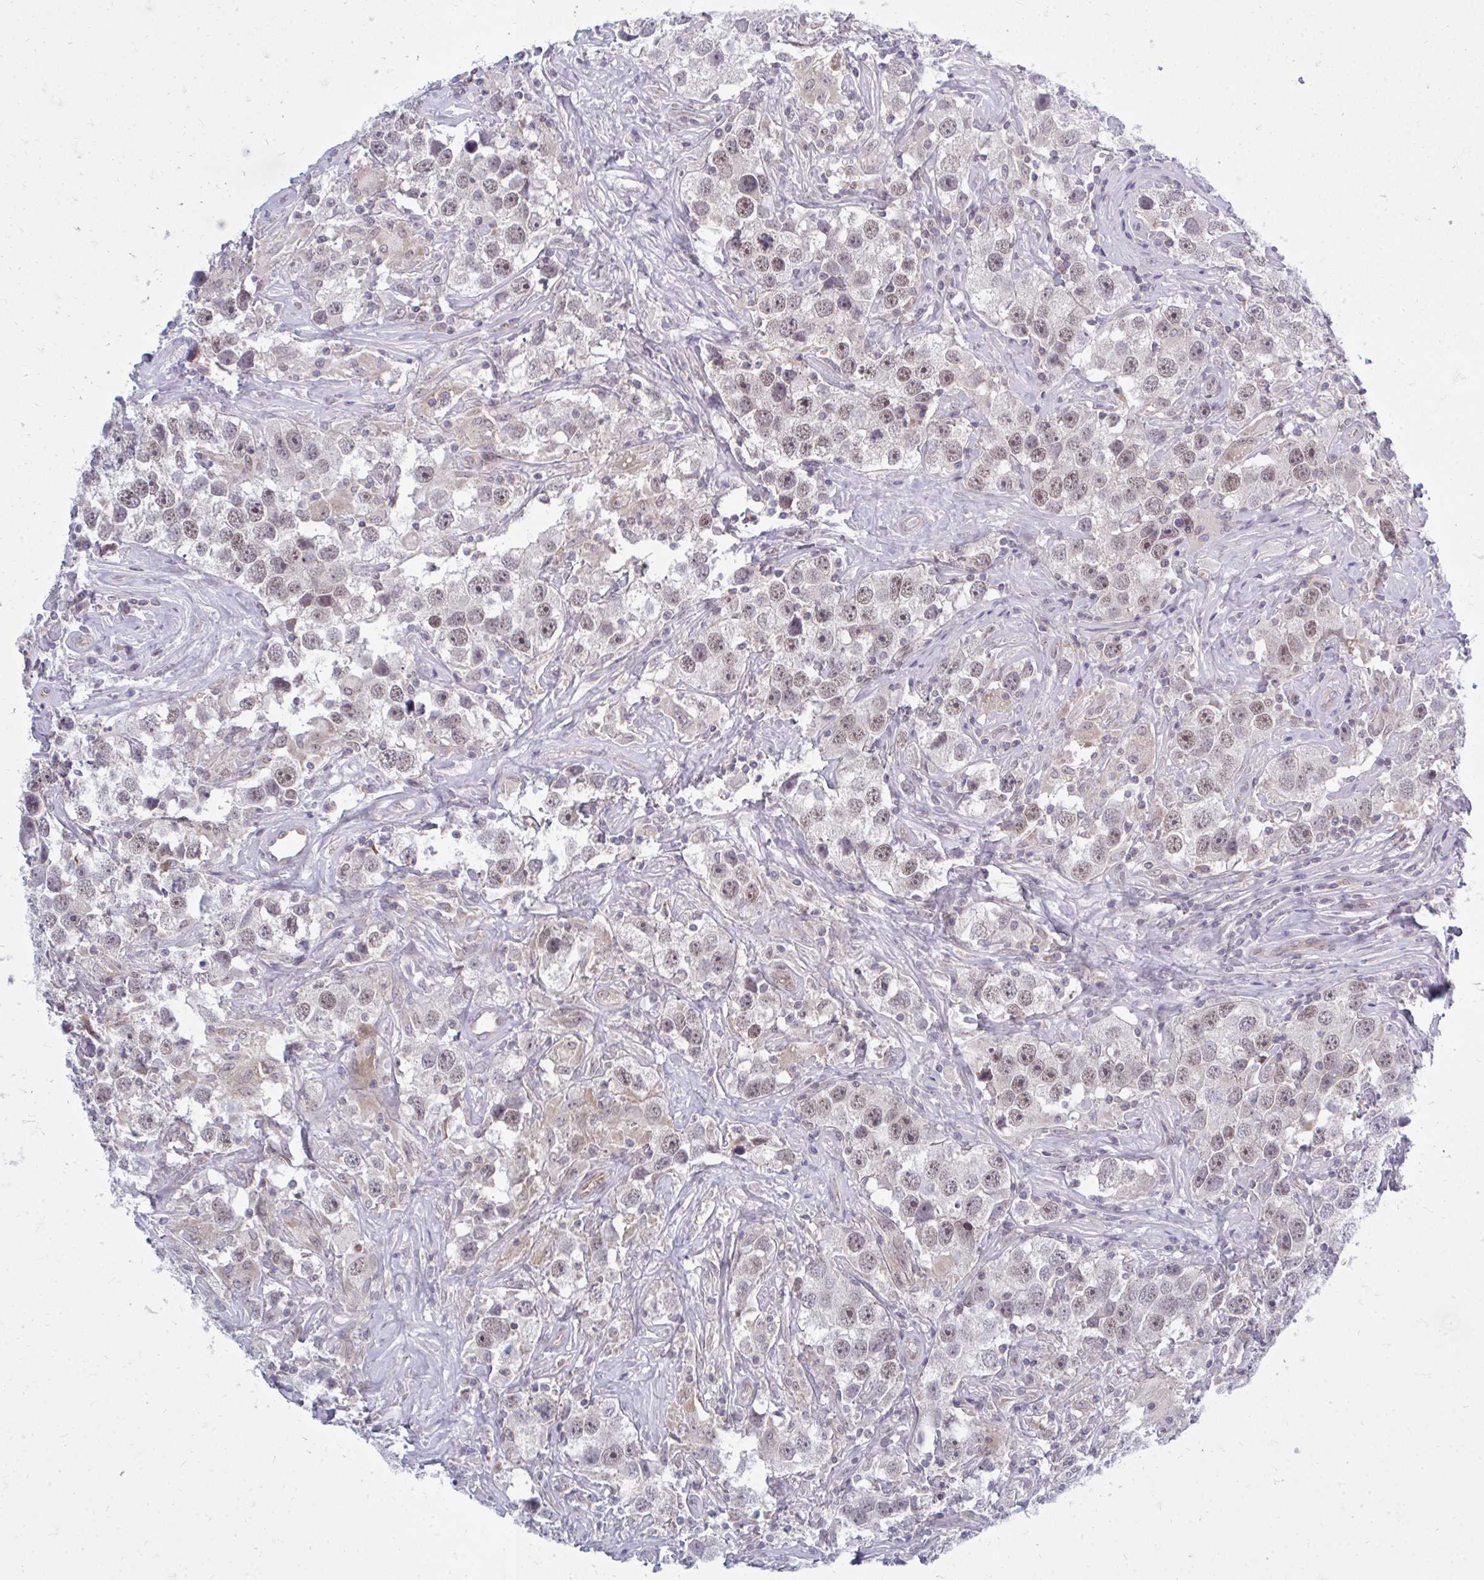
{"staining": {"intensity": "weak", "quantity": ">75%", "location": "nuclear"}, "tissue": "testis cancer", "cell_type": "Tumor cells", "image_type": "cancer", "snomed": [{"axis": "morphology", "description": "Seminoma, NOS"}, {"axis": "topography", "description": "Testis"}], "caption": "Immunohistochemical staining of human testis cancer demonstrates low levels of weak nuclear protein expression in approximately >75% of tumor cells.", "gene": "ACSL5", "patient": {"sex": "male", "age": 49}}